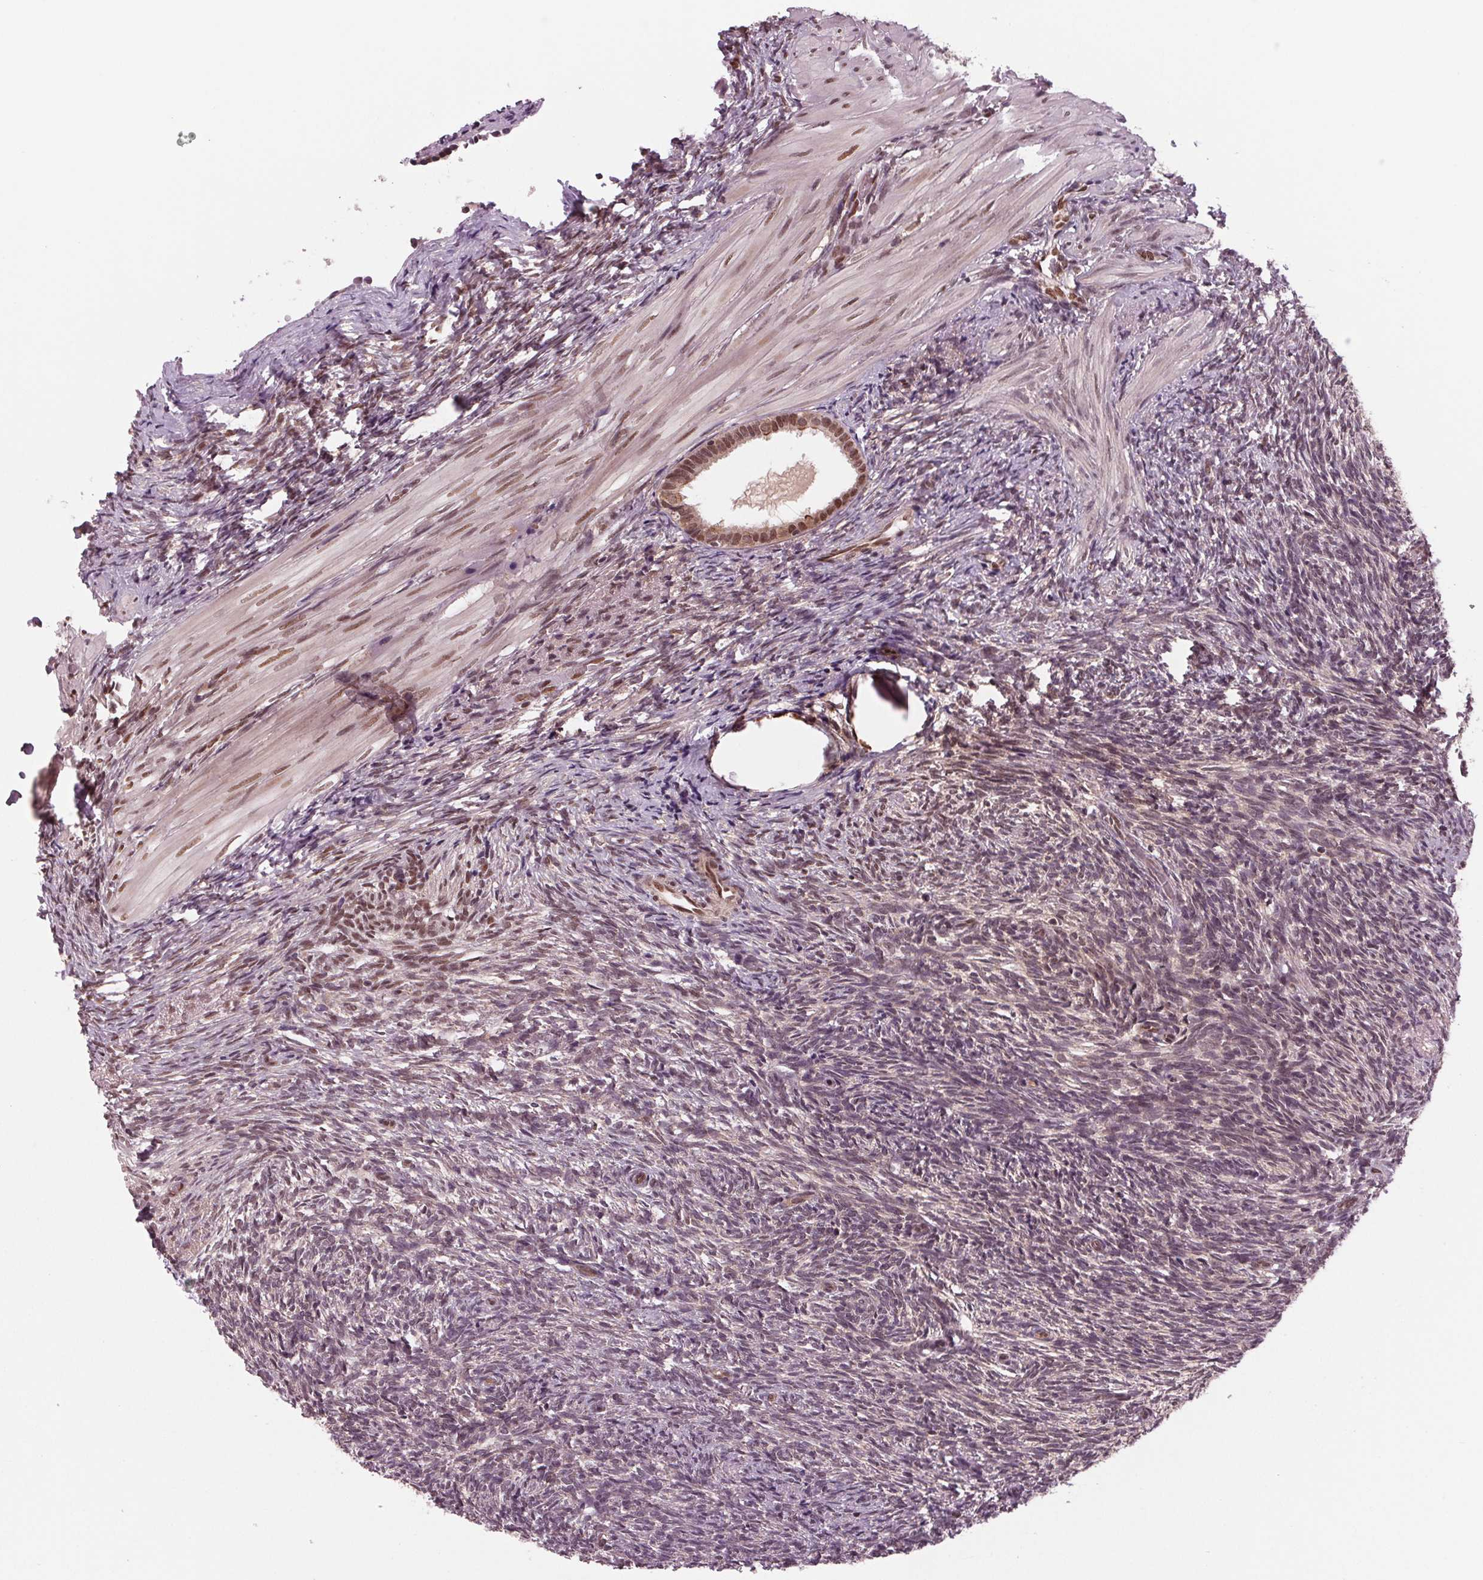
{"staining": {"intensity": "moderate", "quantity": ">75%", "location": "nuclear"}, "tissue": "ovary", "cell_type": "Follicle cells", "image_type": "normal", "snomed": [{"axis": "morphology", "description": "Normal tissue, NOS"}, {"axis": "topography", "description": "Ovary"}], "caption": "A high-resolution photomicrograph shows IHC staining of normal ovary, which demonstrates moderate nuclear positivity in approximately >75% of follicle cells.", "gene": "STAT3", "patient": {"sex": "female", "age": 46}}